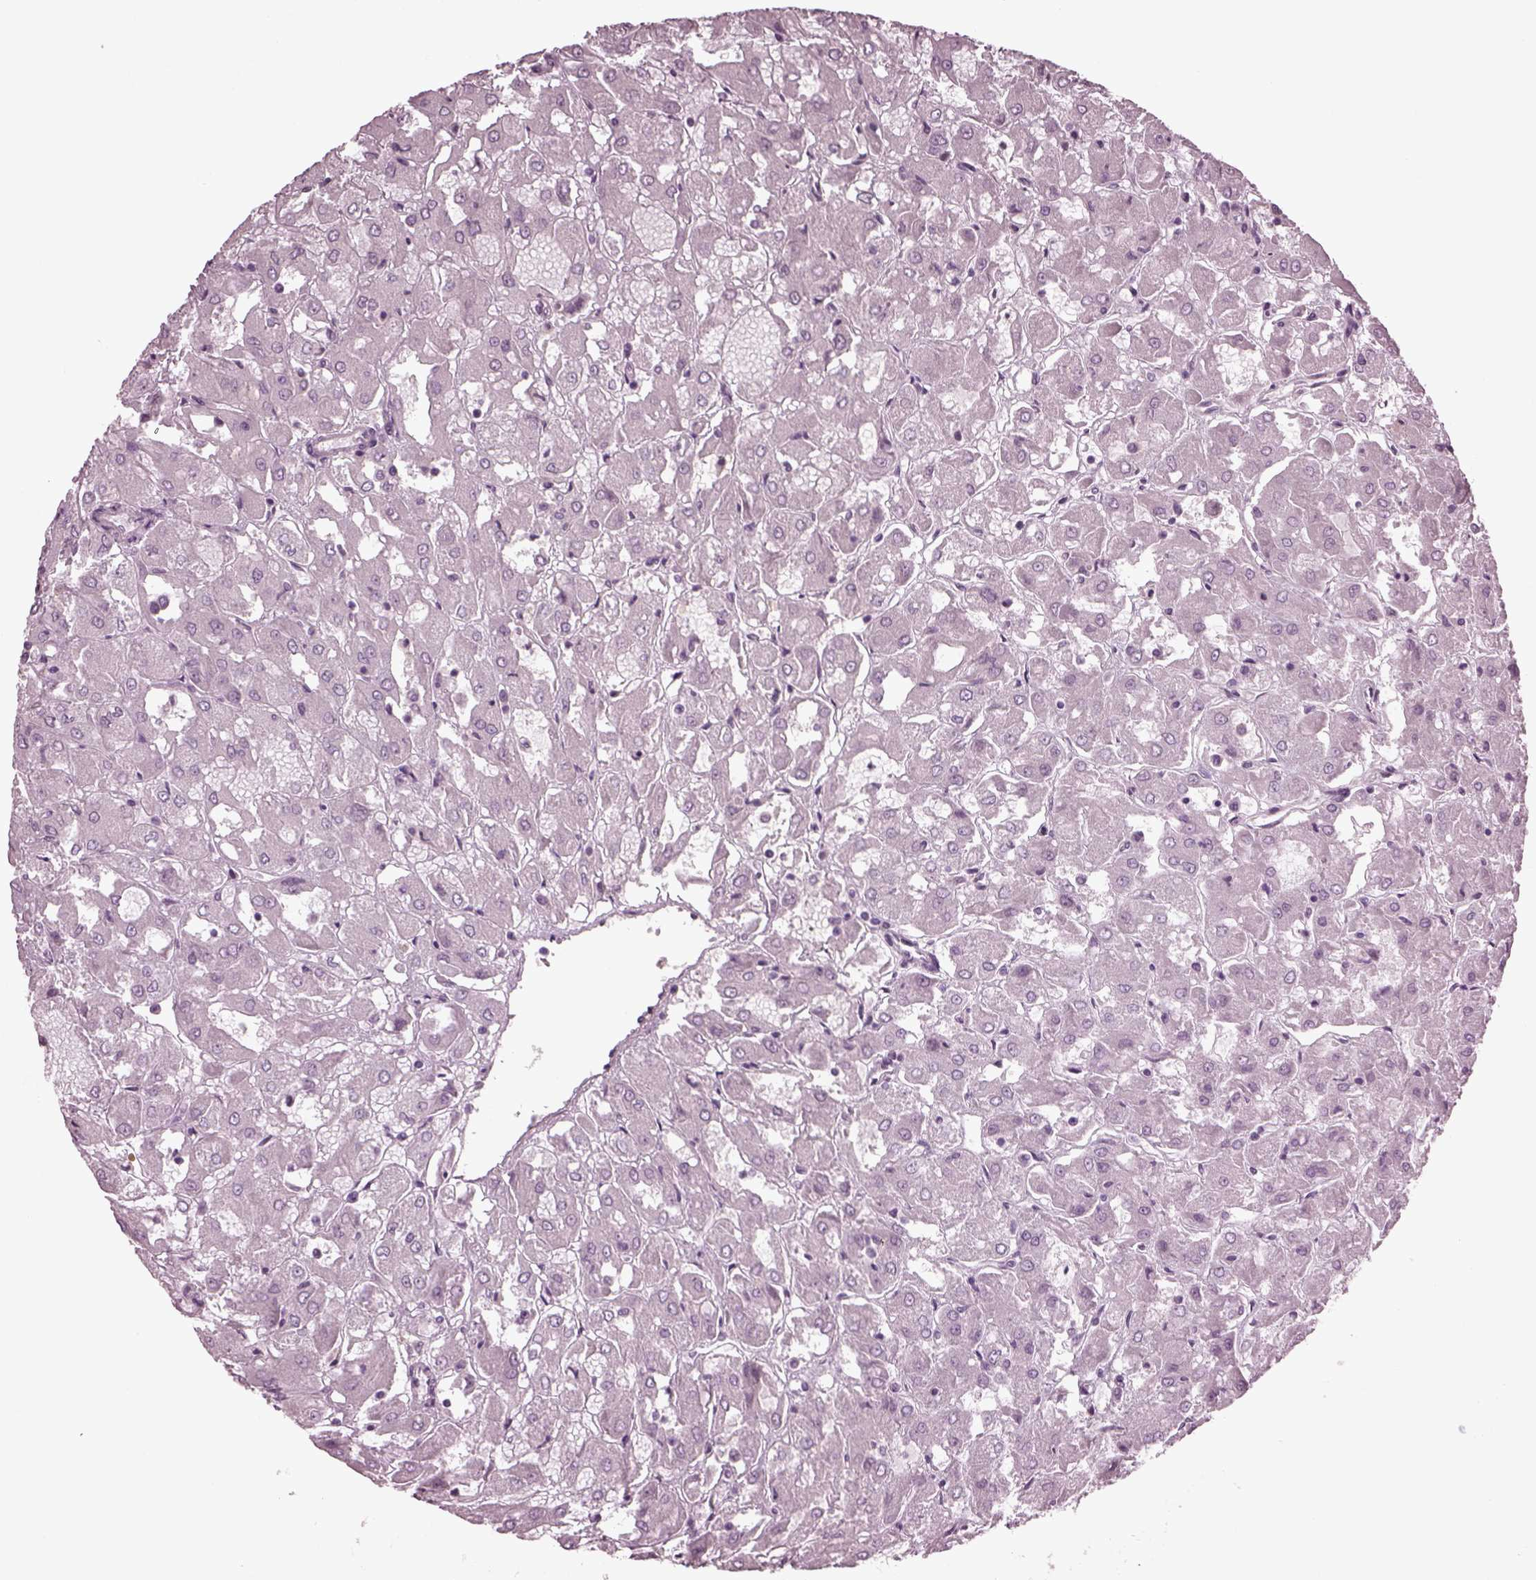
{"staining": {"intensity": "negative", "quantity": "none", "location": "none"}, "tissue": "renal cancer", "cell_type": "Tumor cells", "image_type": "cancer", "snomed": [{"axis": "morphology", "description": "Adenocarcinoma, NOS"}, {"axis": "topography", "description": "Kidney"}], "caption": "DAB (3,3'-diaminobenzidine) immunohistochemical staining of renal cancer demonstrates no significant positivity in tumor cells. (Immunohistochemistry, brightfield microscopy, high magnification).", "gene": "CABP5", "patient": {"sex": "male", "age": 72}}